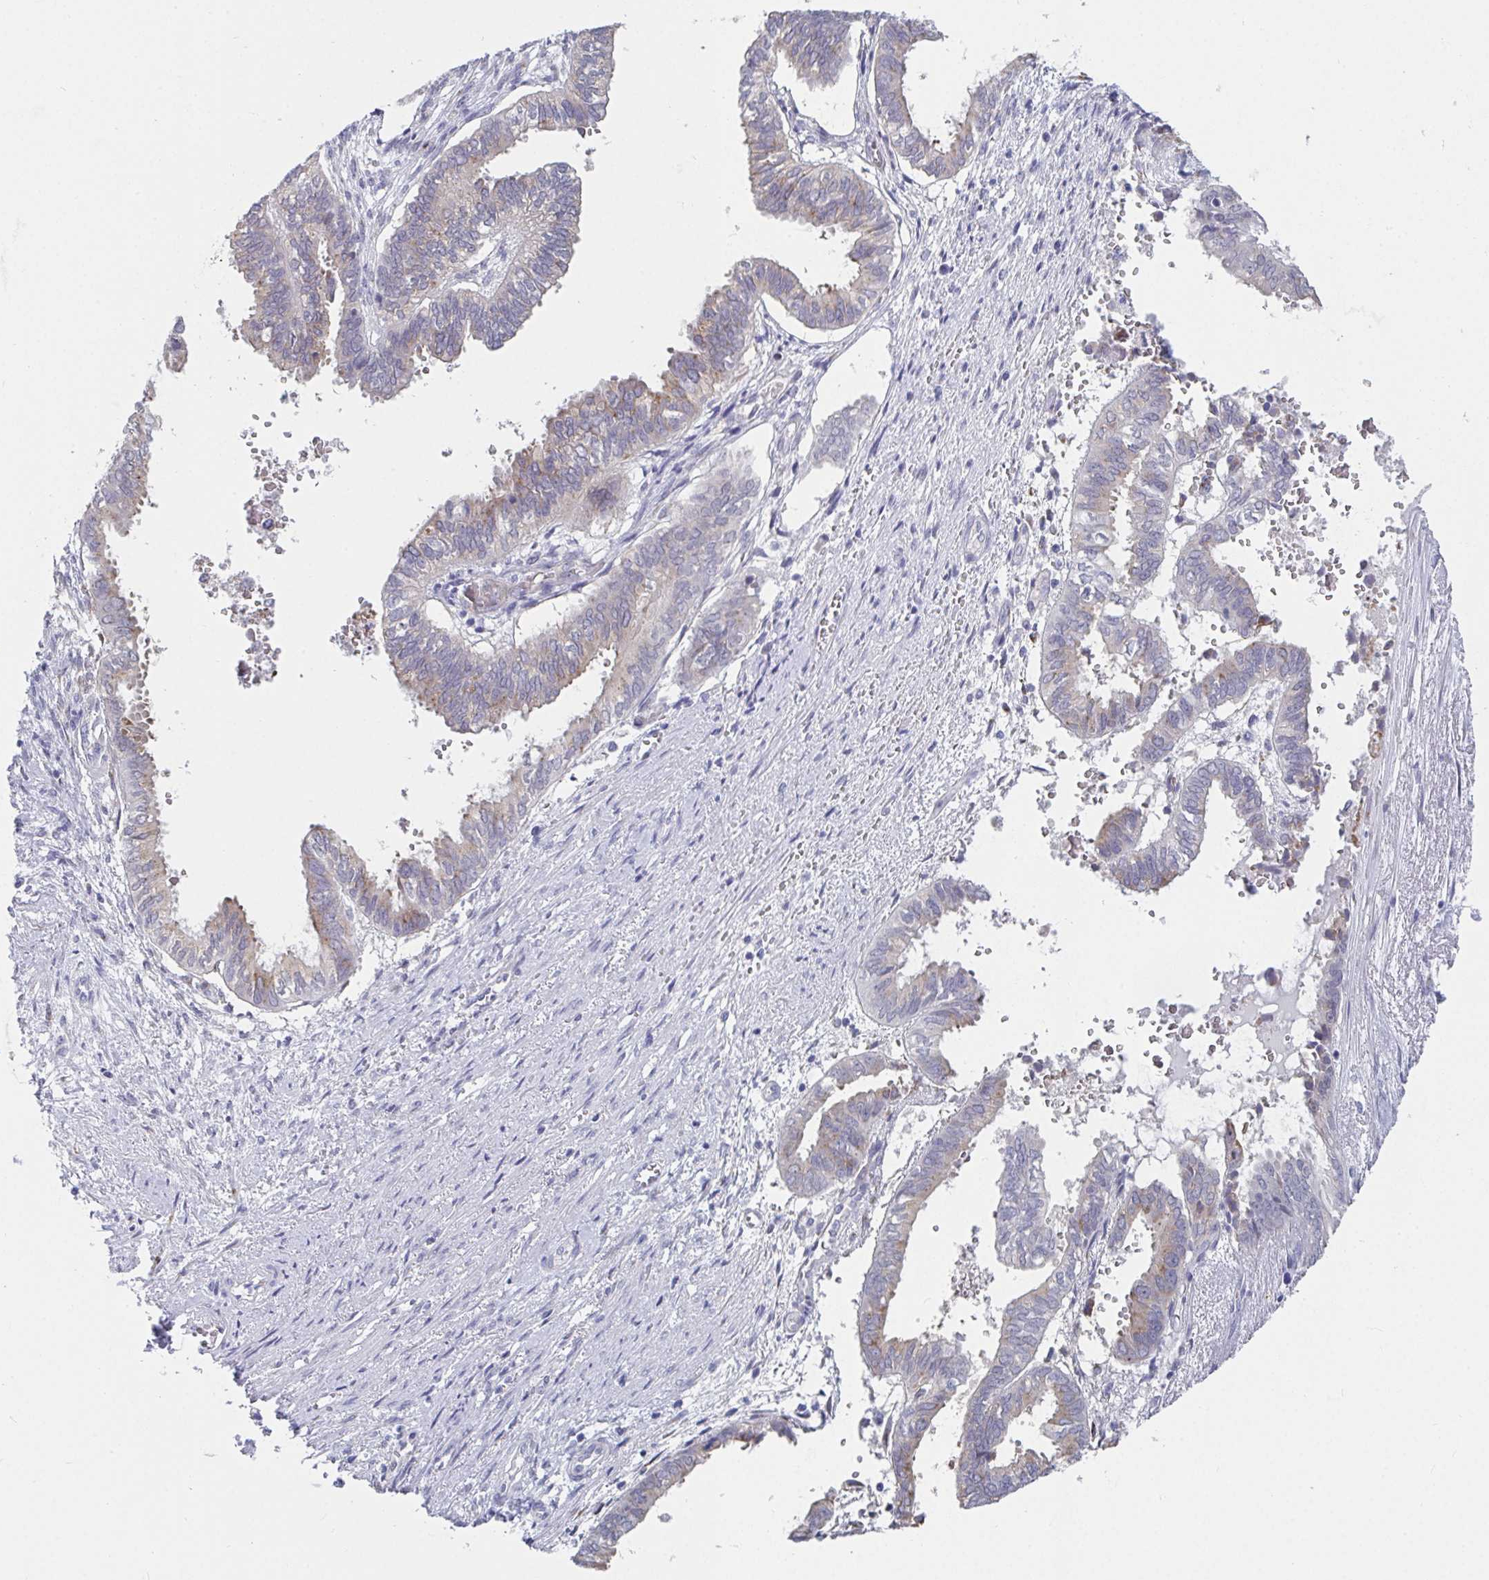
{"staining": {"intensity": "weak", "quantity": "25%-75%", "location": "cytoplasmic/membranous"}, "tissue": "ovarian cancer", "cell_type": "Tumor cells", "image_type": "cancer", "snomed": [{"axis": "morphology", "description": "Carcinoma, endometroid"}, {"axis": "topography", "description": "Ovary"}], "caption": "This is an image of immunohistochemistry staining of endometroid carcinoma (ovarian), which shows weak staining in the cytoplasmic/membranous of tumor cells.", "gene": "TAS2R39", "patient": {"sex": "female", "age": 64}}